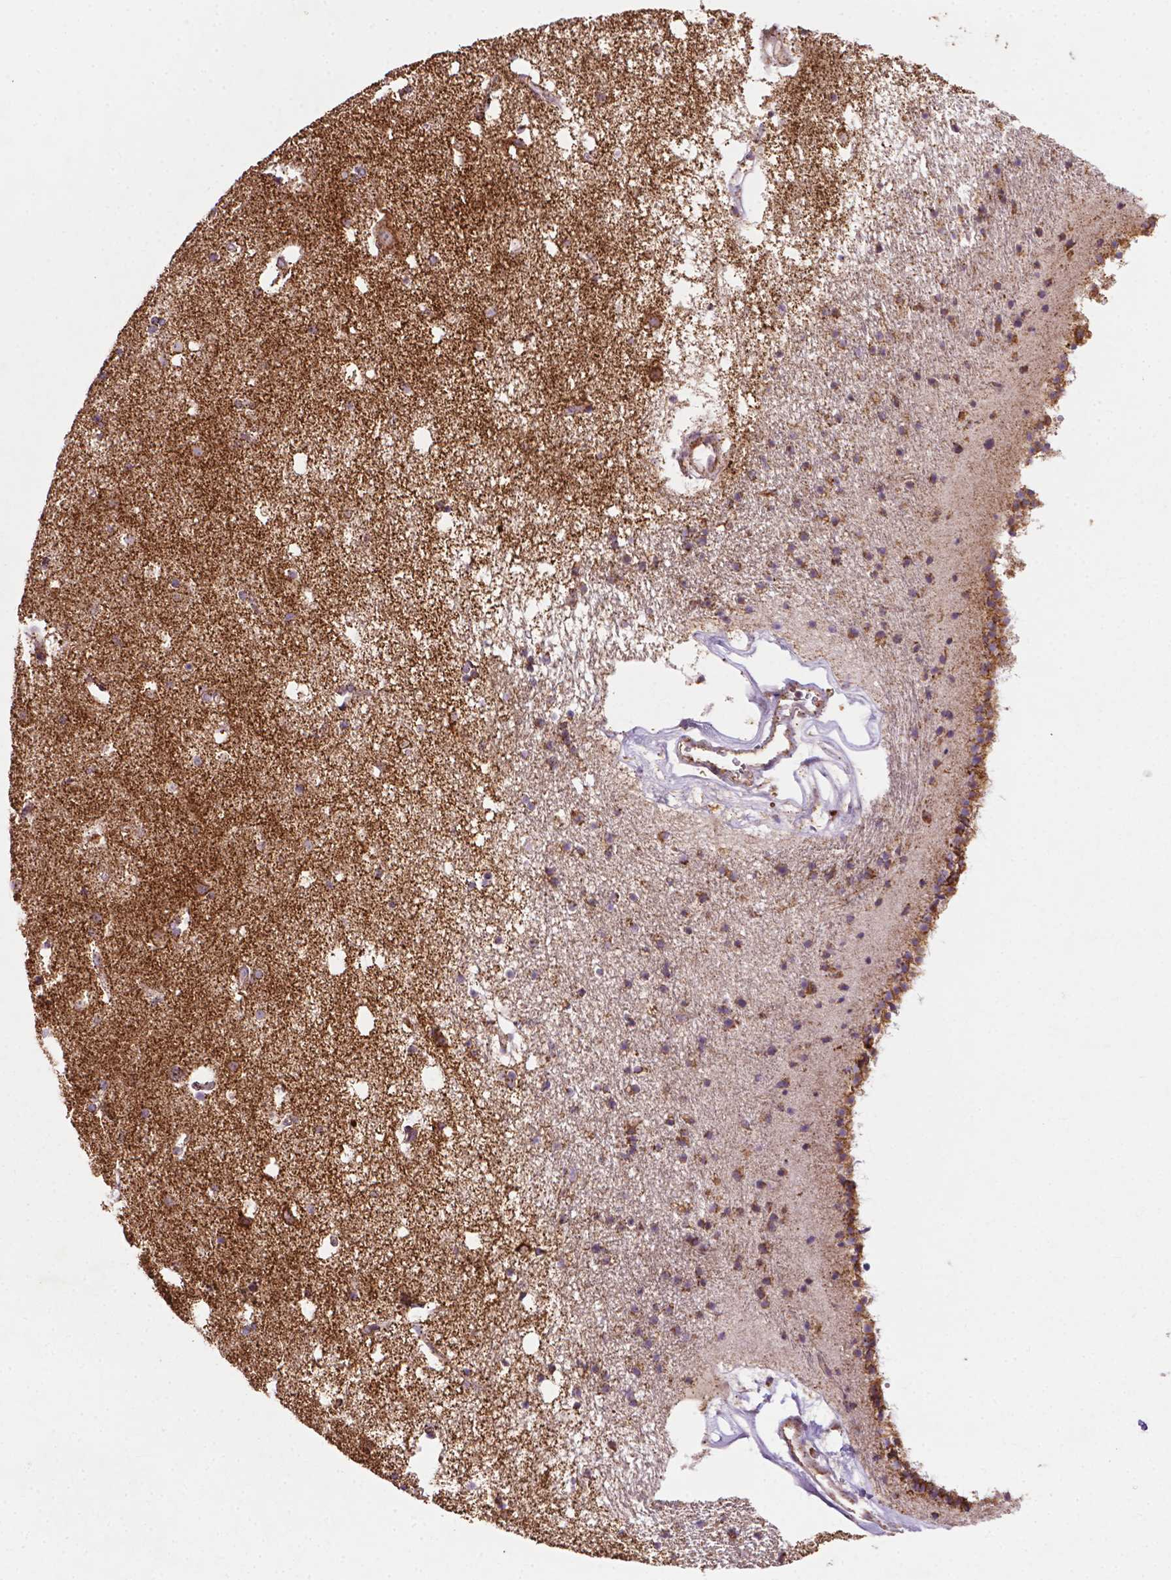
{"staining": {"intensity": "strong", "quantity": ">75%", "location": "cytoplasmic/membranous"}, "tissue": "caudate", "cell_type": "Glial cells", "image_type": "normal", "snomed": [{"axis": "morphology", "description": "Normal tissue, NOS"}, {"axis": "topography", "description": "Lateral ventricle wall"}], "caption": "This photomicrograph demonstrates IHC staining of benign human caudate, with high strong cytoplasmic/membranous expression in approximately >75% of glial cells.", "gene": "ILVBL", "patient": {"sex": "female", "age": 71}}